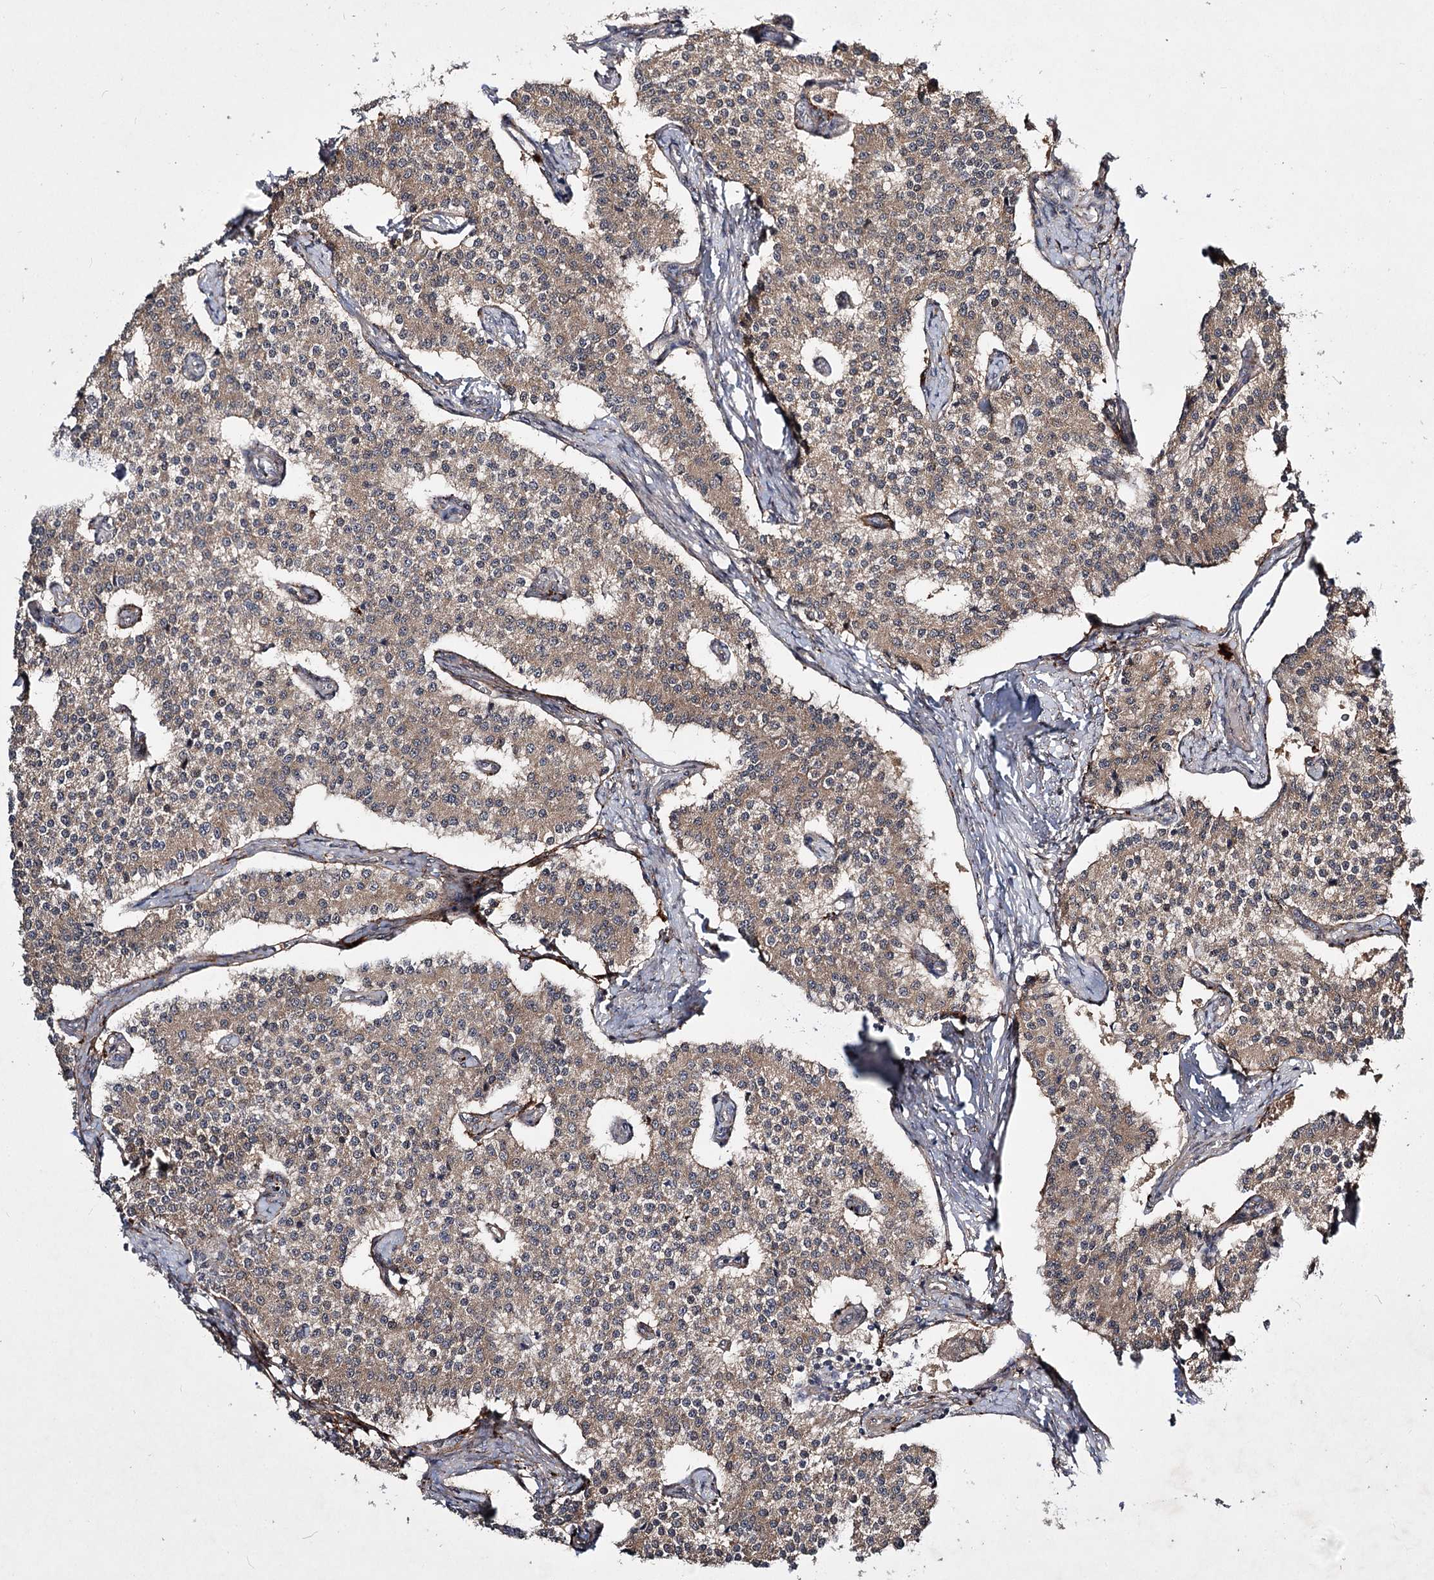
{"staining": {"intensity": "moderate", "quantity": ">75%", "location": "cytoplasmic/membranous"}, "tissue": "carcinoid", "cell_type": "Tumor cells", "image_type": "cancer", "snomed": [{"axis": "morphology", "description": "Carcinoid, malignant, NOS"}, {"axis": "topography", "description": "Colon"}], "caption": "Human malignant carcinoid stained with a protein marker exhibits moderate staining in tumor cells.", "gene": "MINDY3", "patient": {"sex": "female", "age": 52}}